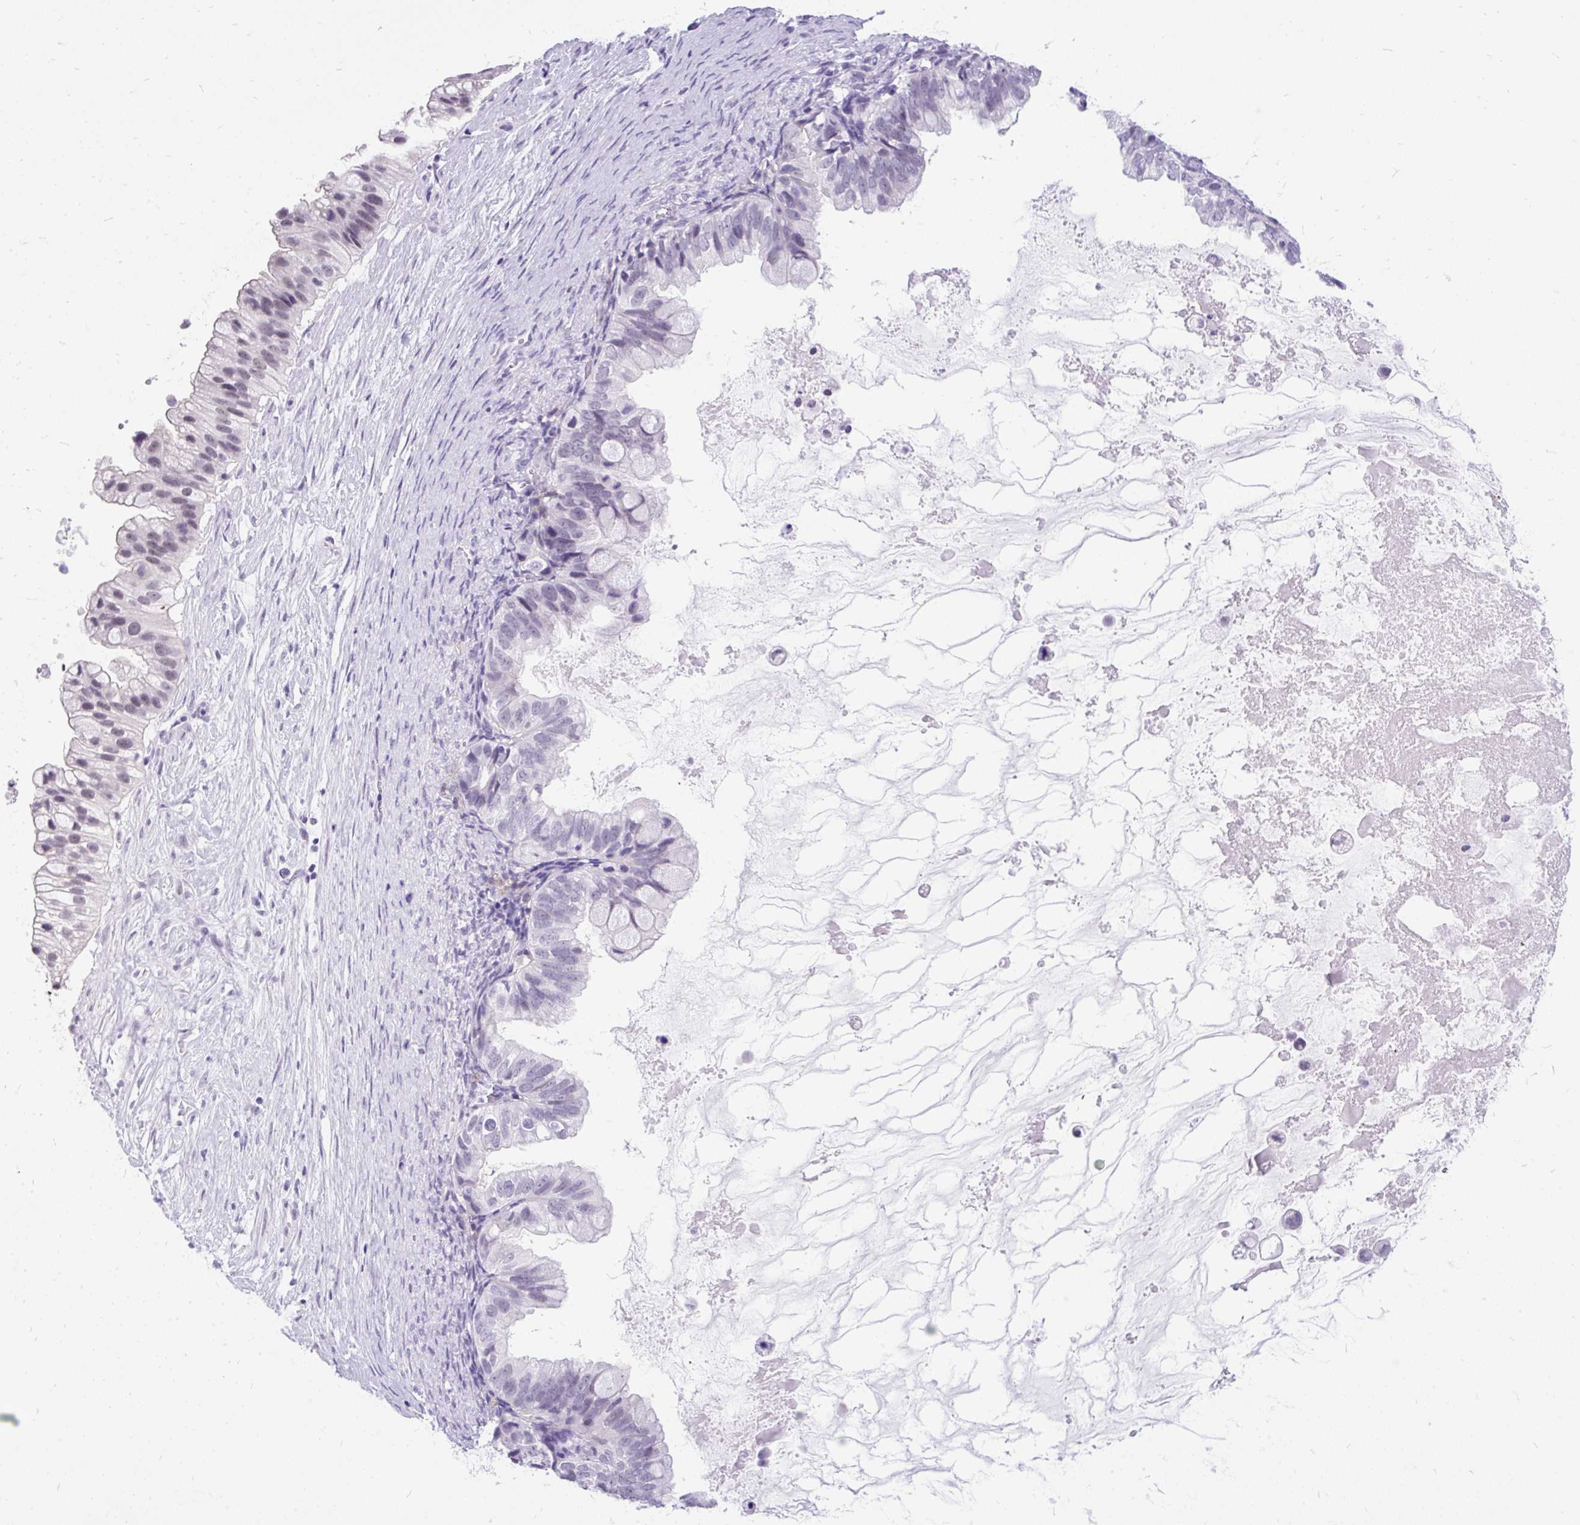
{"staining": {"intensity": "weak", "quantity": "<25%", "location": "nuclear"}, "tissue": "ovarian cancer", "cell_type": "Tumor cells", "image_type": "cancer", "snomed": [{"axis": "morphology", "description": "Cystadenocarcinoma, mucinous, NOS"}, {"axis": "topography", "description": "Ovary"}], "caption": "Immunohistochemistry histopathology image of neoplastic tissue: human ovarian cancer stained with DAB shows no significant protein staining in tumor cells. (DAB immunohistochemistry visualized using brightfield microscopy, high magnification).", "gene": "SCGB1A1", "patient": {"sex": "female", "age": 80}}